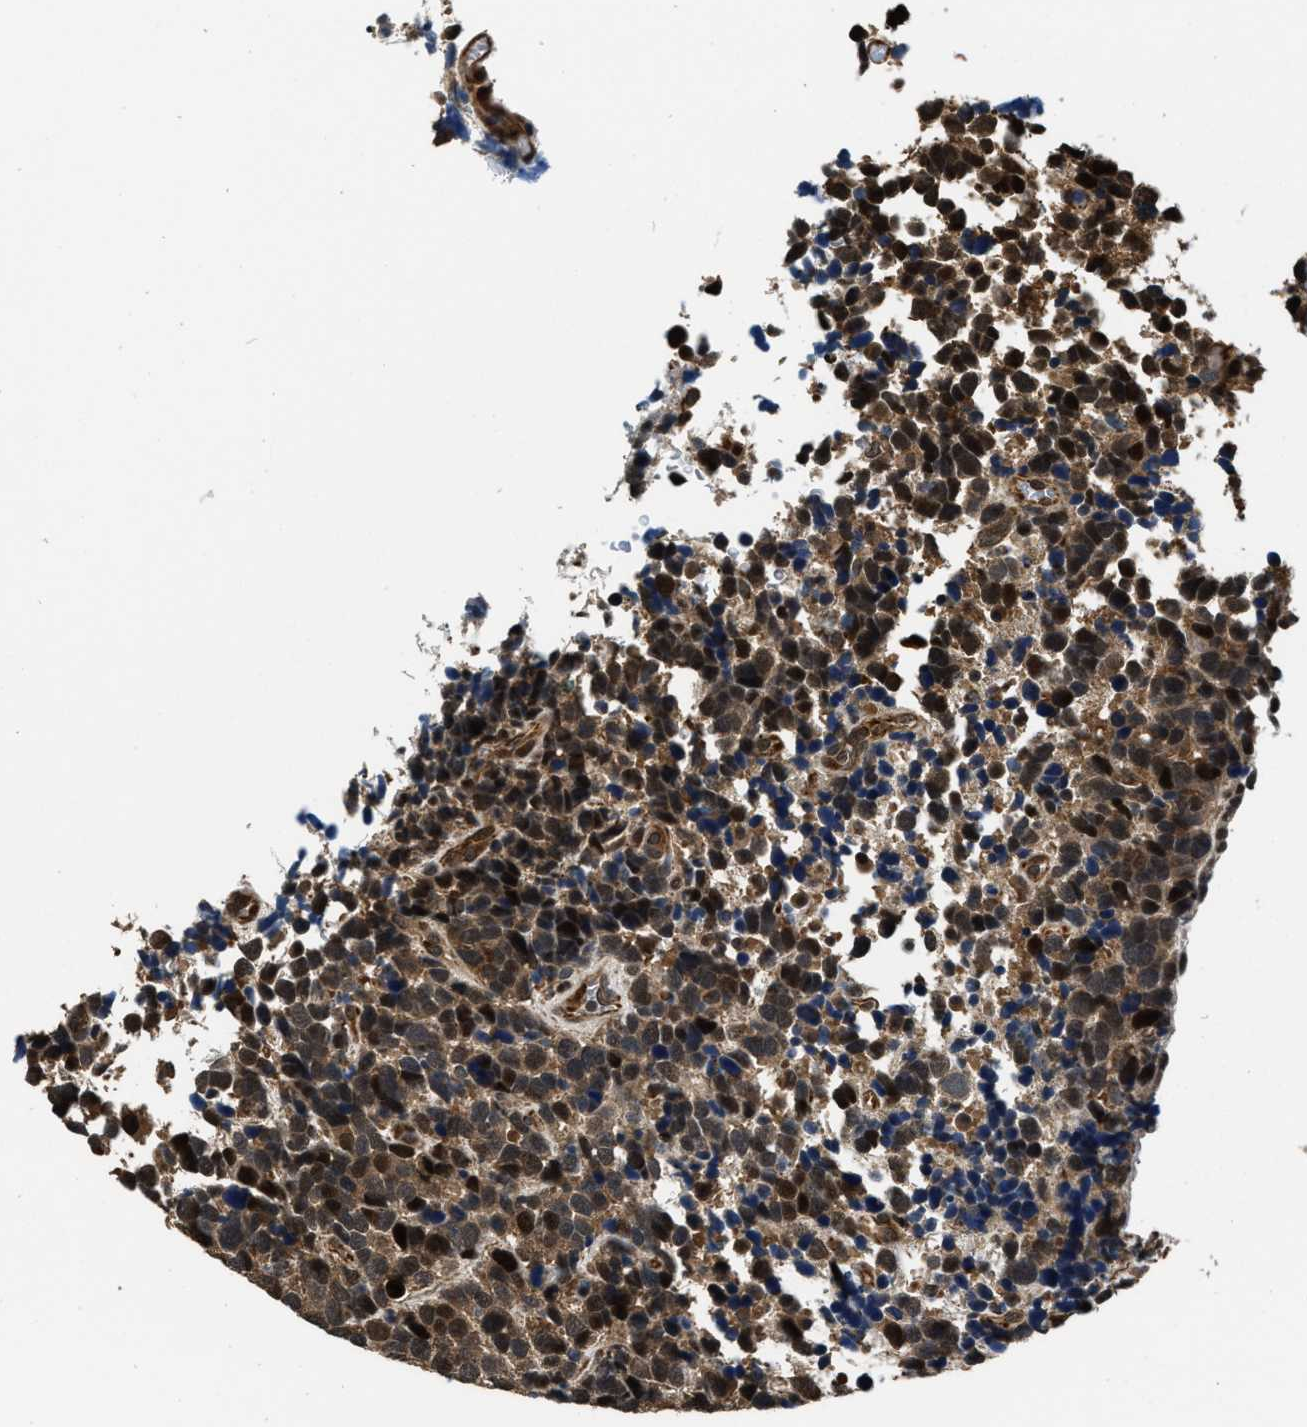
{"staining": {"intensity": "moderate", "quantity": ">75%", "location": "cytoplasmic/membranous,nuclear"}, "tissue": "urothelial cancer", "cell_type": "Tumor cells", "image_type": "cancer", "snomed": [{"axis": "morphology", "description": "Urothelial carcinoma, High grade"}, {"axis": "topography", "description": "Urinary bladder"}], "caption": "This is an image of IHC staining of high-grade urothelial carcinoma, which shows moderate expression in the cytoplasmic/membranous and nuclear of tumor cells.", "gene": "RBM33", "patient": {"sex": "female", "age": 82}}